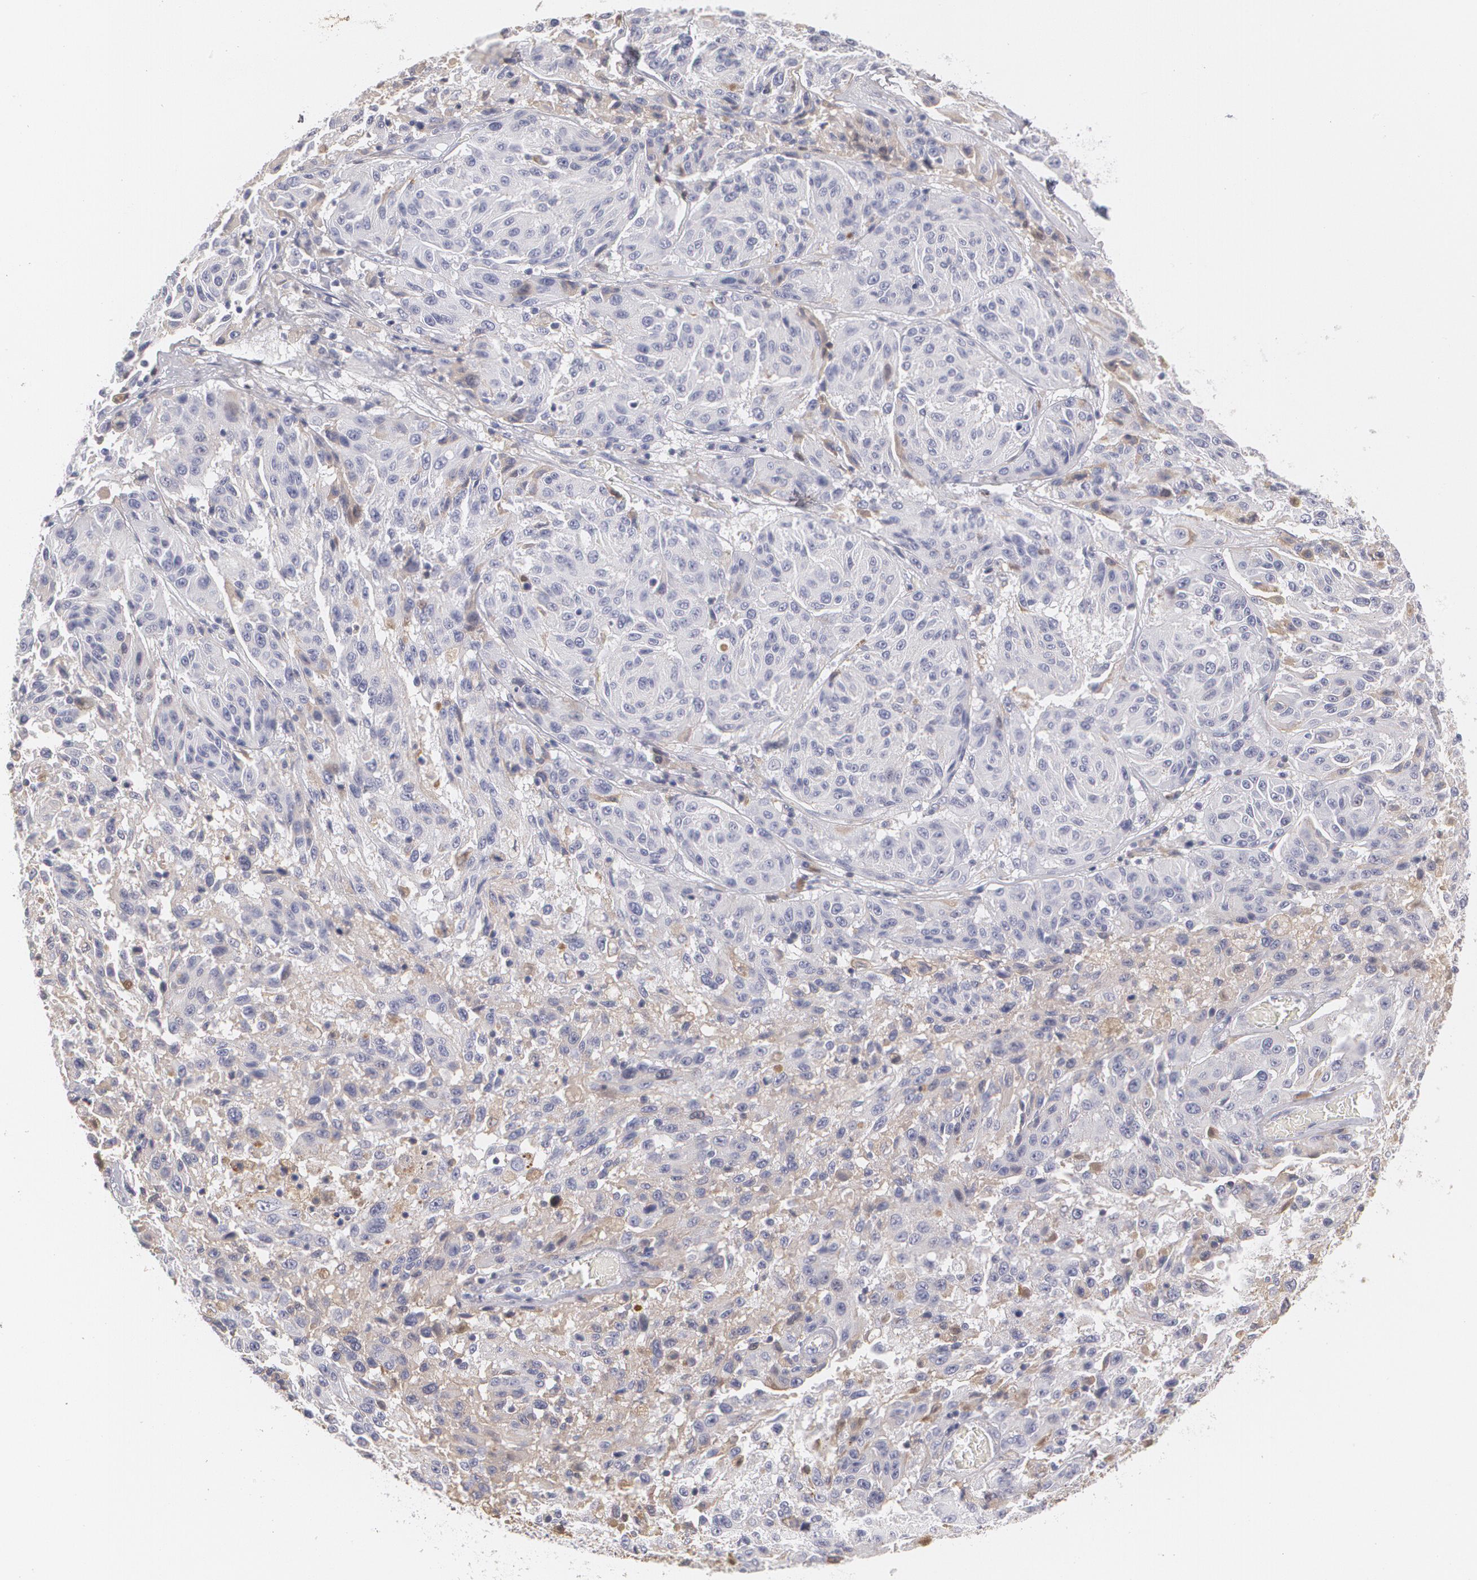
{"staining": {"intensity": "negative", "quantity": "none", "location": "none"}, "tissue": "melanoma", "cell_type": "Tumor cells", "image_type": "cancer", "snomed": [{"axis": "morphology", "description": "Malignant melanoma, NOS"}, {"axis": "topography", "description": "Skin"}], "caption": "DAB immunohistochemical staining of human melanoma displays no significant expression in tumor cells. Nuclei are stained in blue.", "gene": "SERPINA1", "patient": {"sex": "female", "age": 77}}